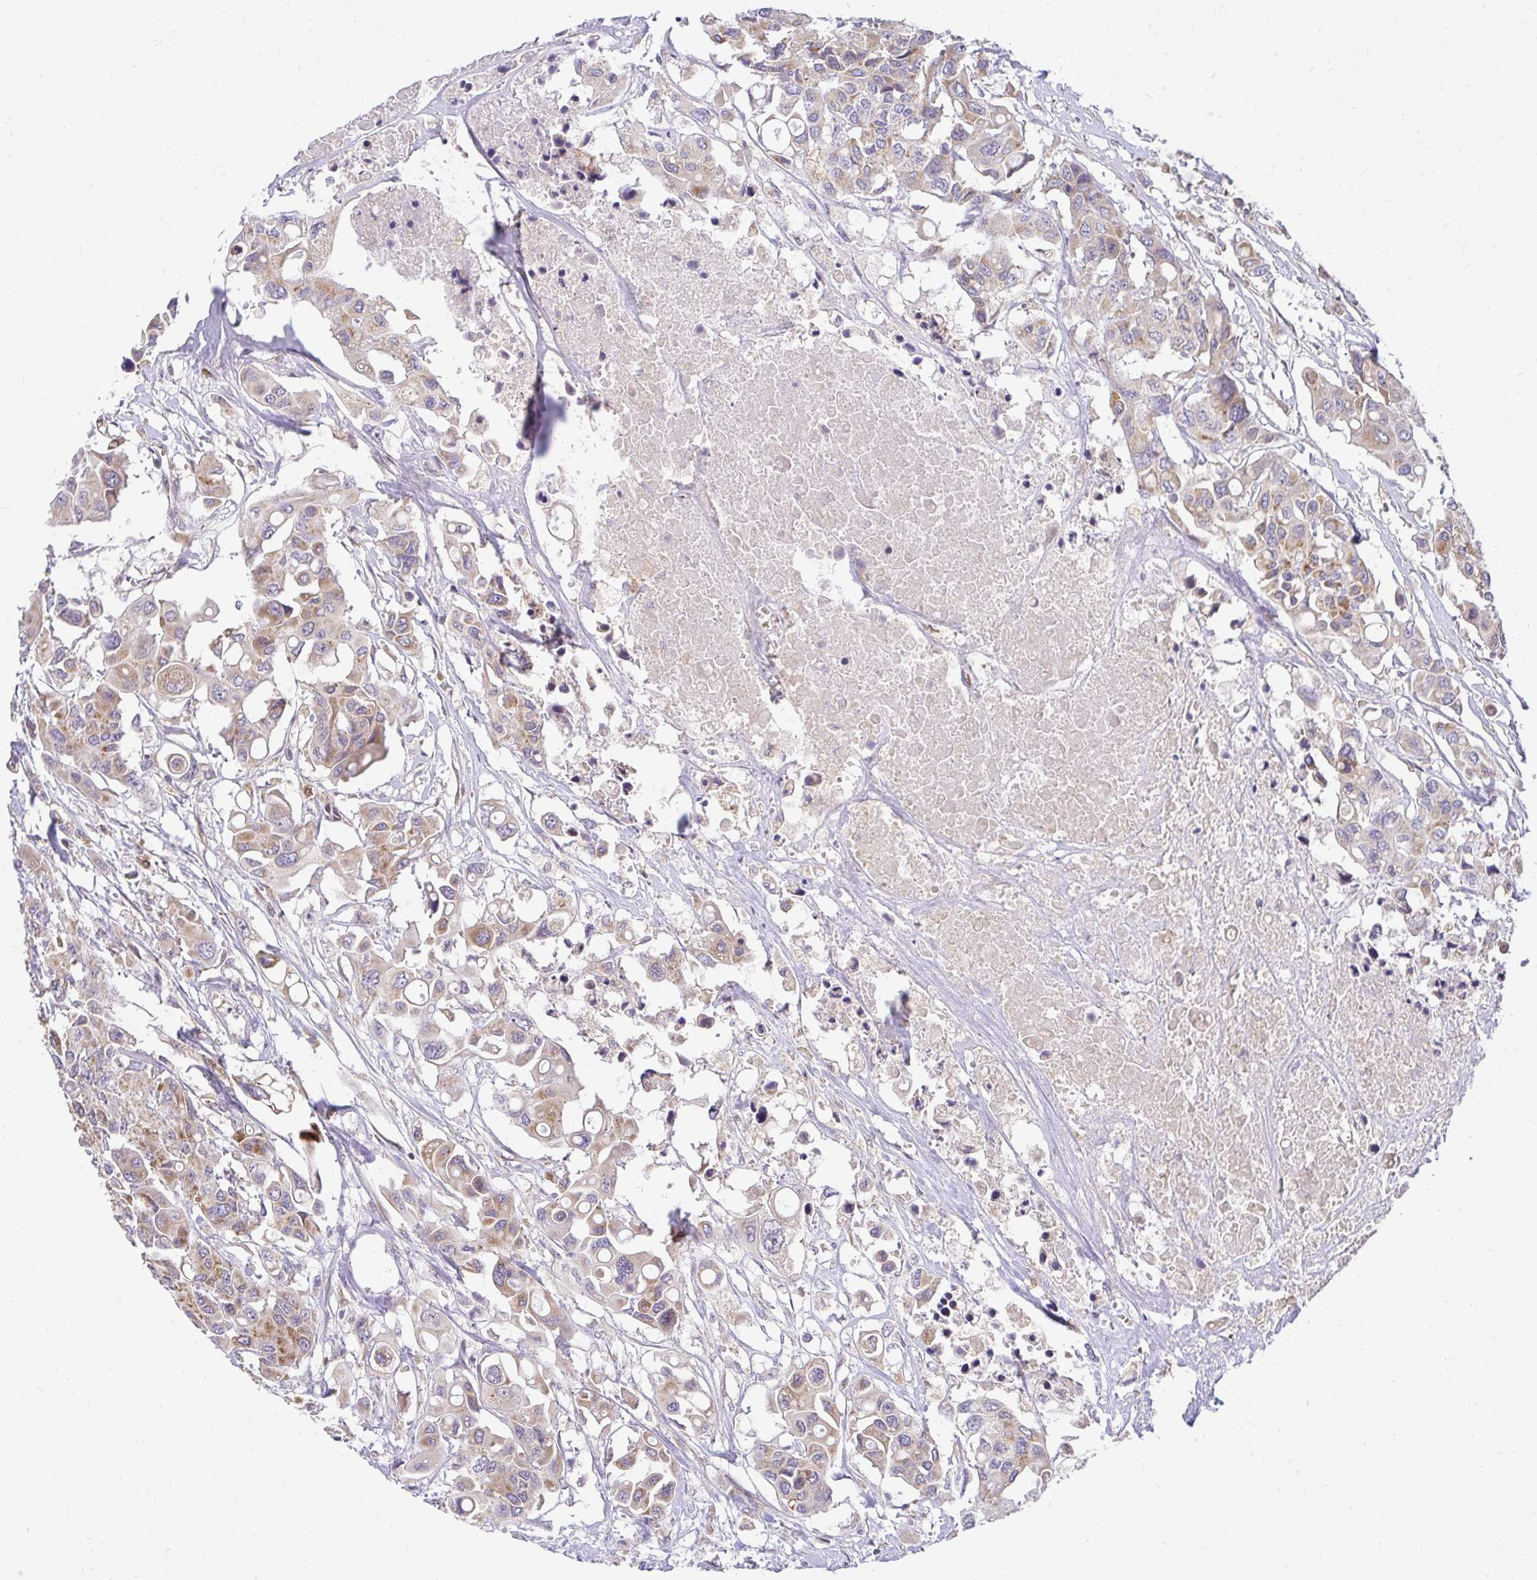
{"staining": {"intensity": "moderate", "quantity": ">75%", "location": "cytoplasmic/membranous"}, "tissue": "colorectal cancer", "cell_type": "Tumor cells", "image_type": "cancer", "snomed": [{"axis": "morphology", "description": "Adenocarcinoma, NOS"}, {"axis": "topography", "description": "Colon"}], "caption": "IHC (DAB) staining of colorectal adenocarcinoma displays moderate cytoplasmic/membranous protein positivity in about >75% of tumor cells.", "gene": "VTI1B", "patient": {"sex": "male", "age": 77}}